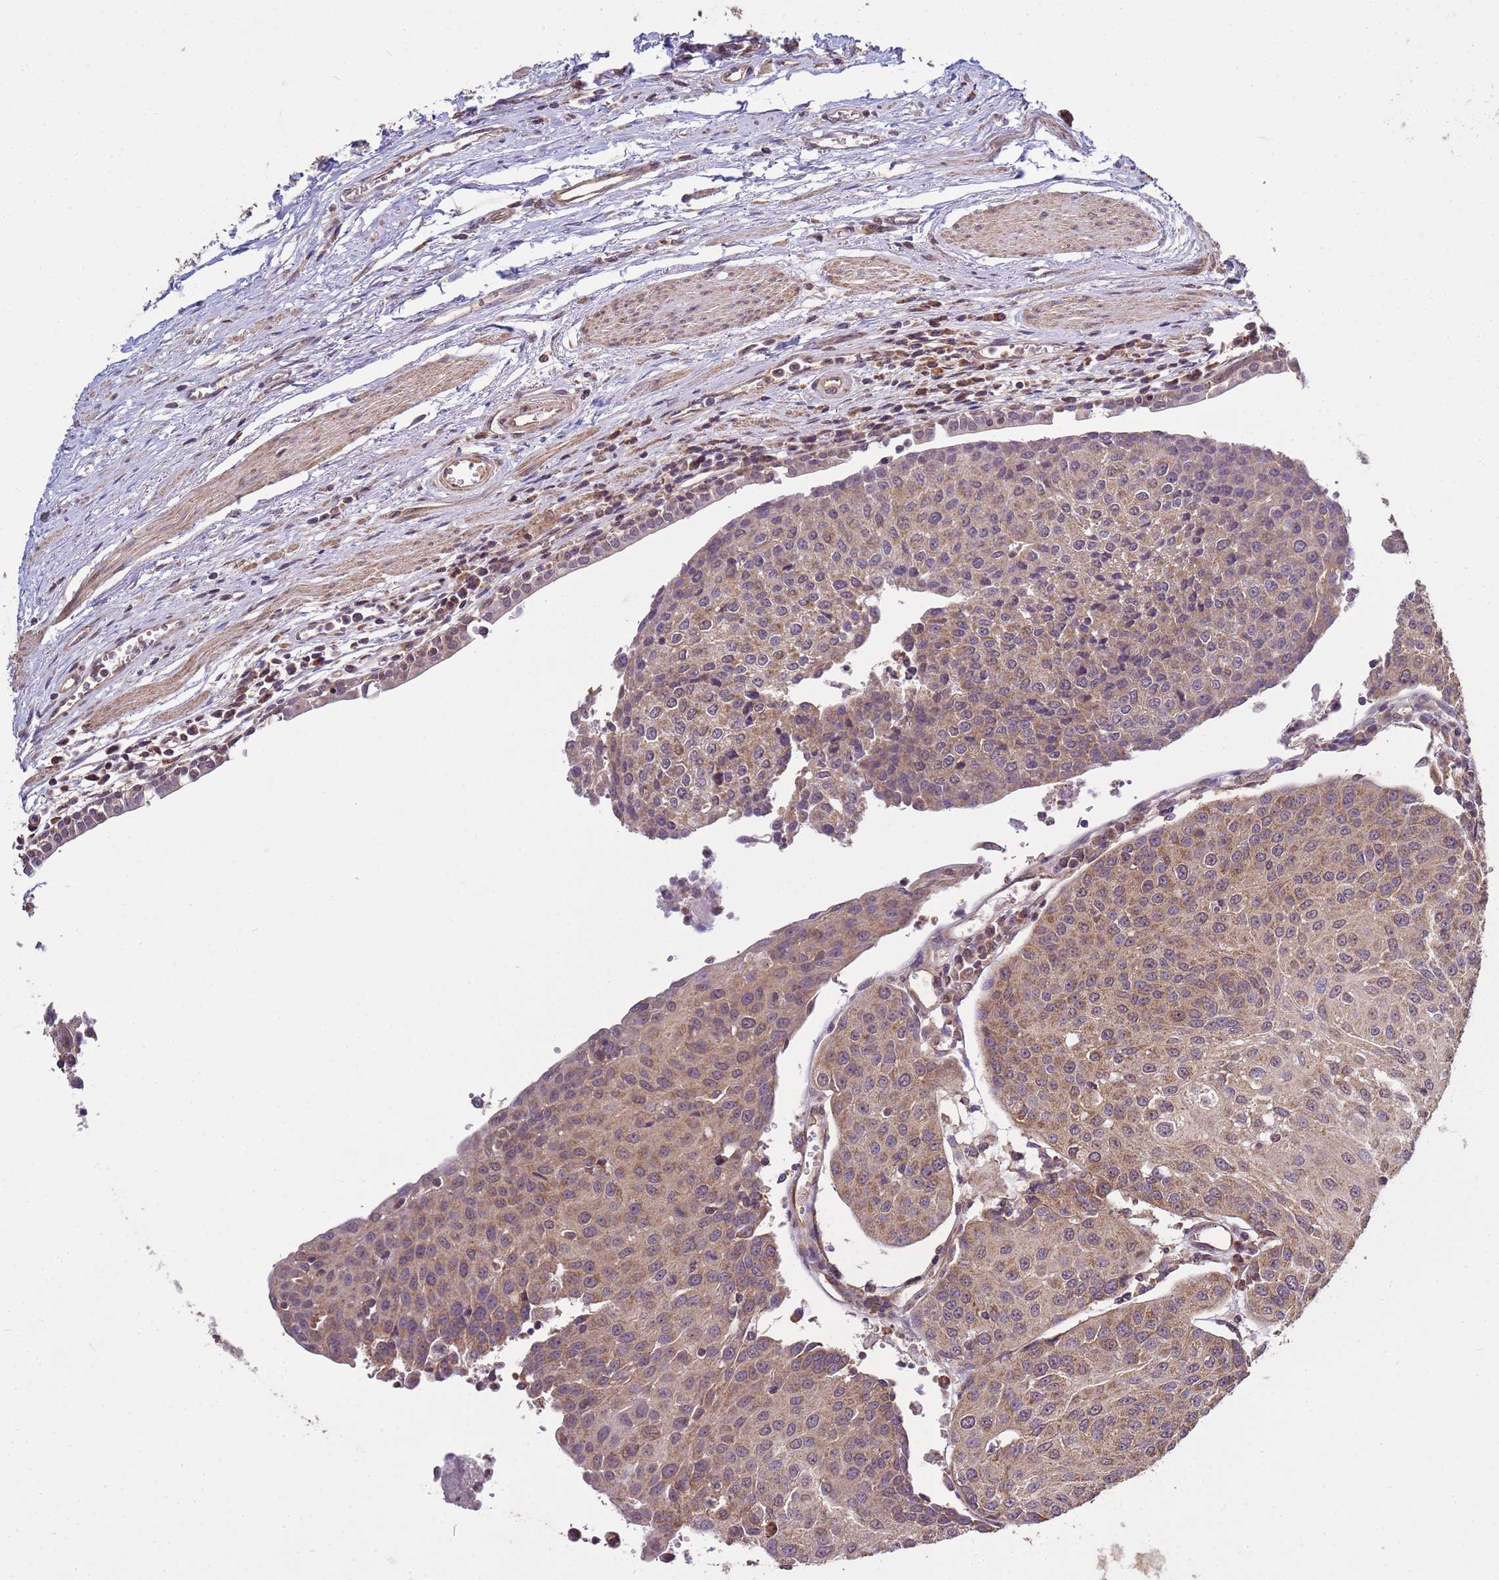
{"staining": {"intensity": "weak", "quantity": ">75%", "location": "cytoplasmic/membranous"}, "tissue": "urothelial cancer", "cell_type": "Tumor cells", "image_type": "cancer", "snomed": [{"axis": "morphology", "description": "Urothelial carcinoma, High grade"}, {"axis": "topography", "description": "Urinary bladder"}], "caption": "An image of human urothelial cancer stained for a protein reveals weak cytoplasmic/membranous brown staining in tumor cells.", "gene": "P2RX7", "patient": {"sex": "female", "age": 85}}